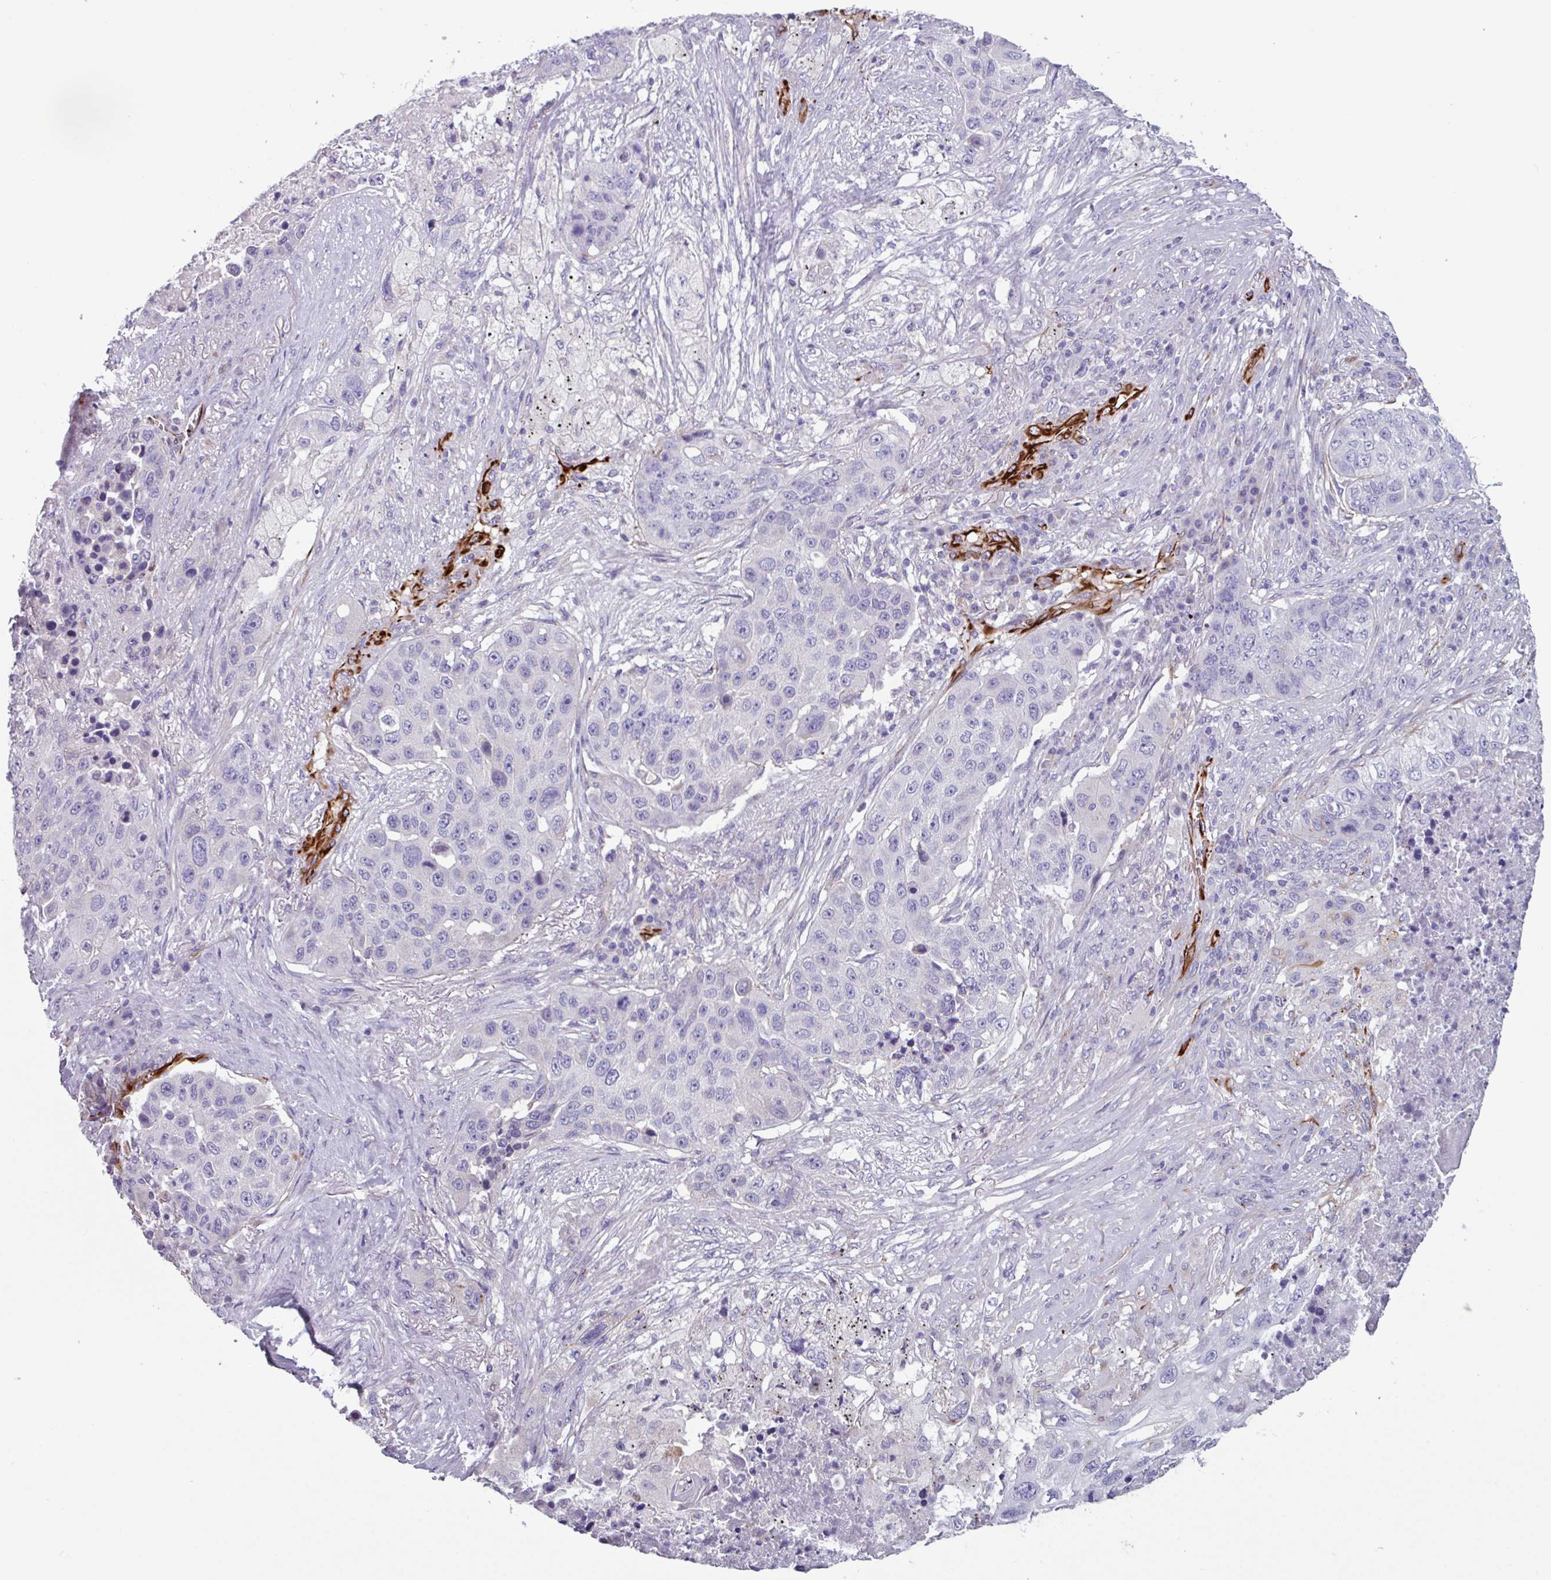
{"staining": {"intensity": "negative", "quantity": "none", "location": "none"}, "tissue": "lung cancer", "cell_type": "Tumor cells", "image_type": "cancer", "snomed": [{"axis": "morphology", "description": "Squamous cell carcinoma, NOS"}, {"axis": "topography", "description": "Lung"}], "caption": "This is an IHC micrograph of squamous cell carcinoma (lung). There is no positivity in tumor cells.", "gene": "BTD", "patient": {"sex": "female", "age": 63}}